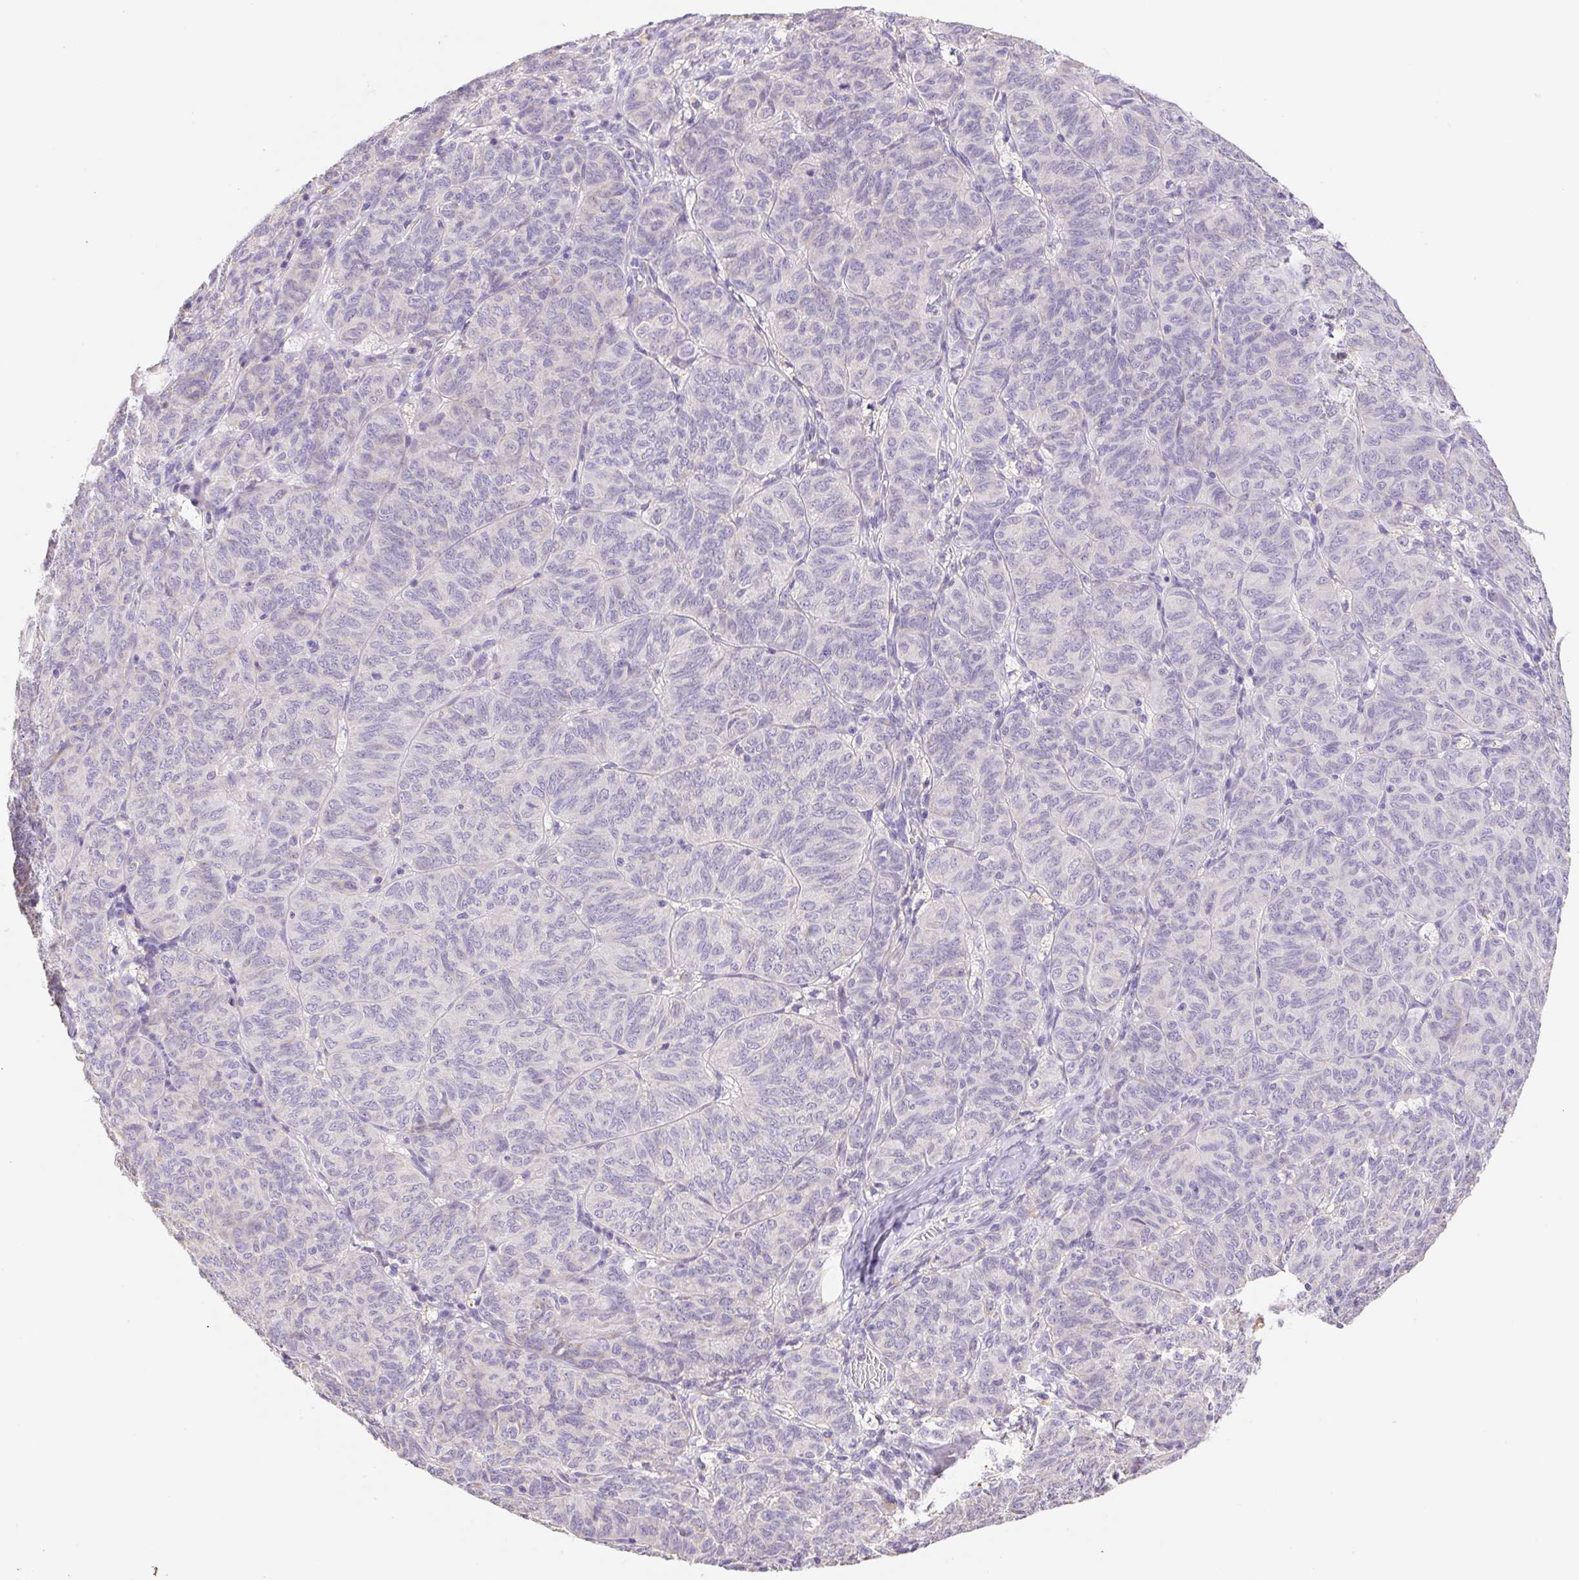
{"staining": {"intensity": "negative", "quantity": "none", "location": "none"}, "tissue": "ovarian cancer", "cell_type": "Tumor cells", "image_type": "cancer", "snomed": [{"axis": "morphology", "description": "Carcinoma, endometroid"}, {"axis": "topography", "description": "Ovary"}], "caption": "High power microscopy image of an immunohistochemistry micrograph of endometroid carcinoma (ovarian), revealing no significant positivity in tumor cells.", "gene": "FKBP6", "patient": {"sex": "female", "age": 80}}